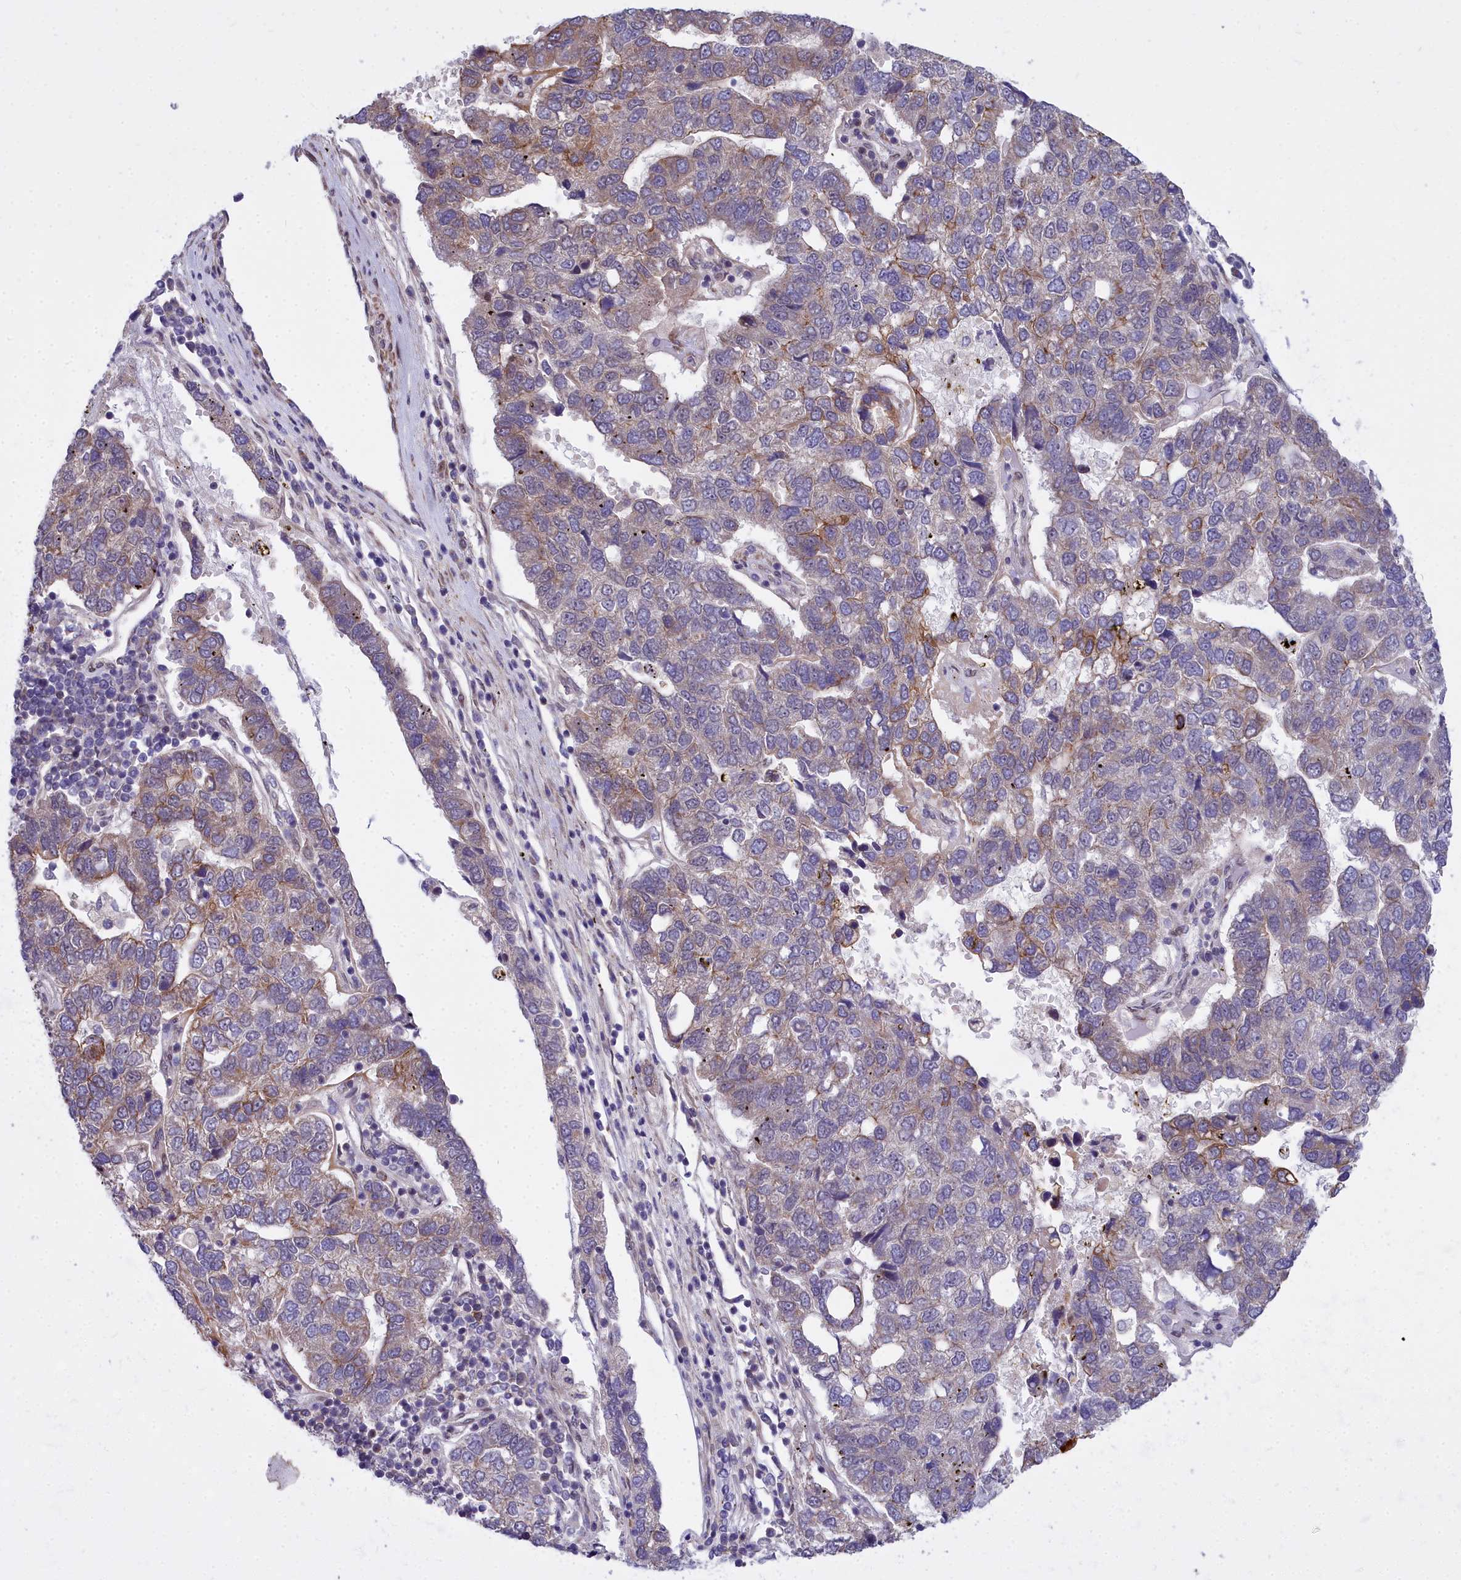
{"staining": {"intensity": "moderate", "quantity": "<25%", "location": "cytoplasmic/membranous"}, "tissue": "pancreatic cancer", "cell_type": "Tumor cells", "image_type": "cancer", "snomed": [{"axis": "morphology", "description": "Adenocarcinoma, NOS"}, {"axis": "topography", "description": "Pancreas"}], "caption": "A high-resolution micrograph shows immunohistochemistry staining of adenocarcinoma (pancreatic), which displays moderate cytoplasmic/membranous expression in about <25% of tumor cells.", "gene": "ABCB8", "patient": {"sex": "female", "age": 61}}